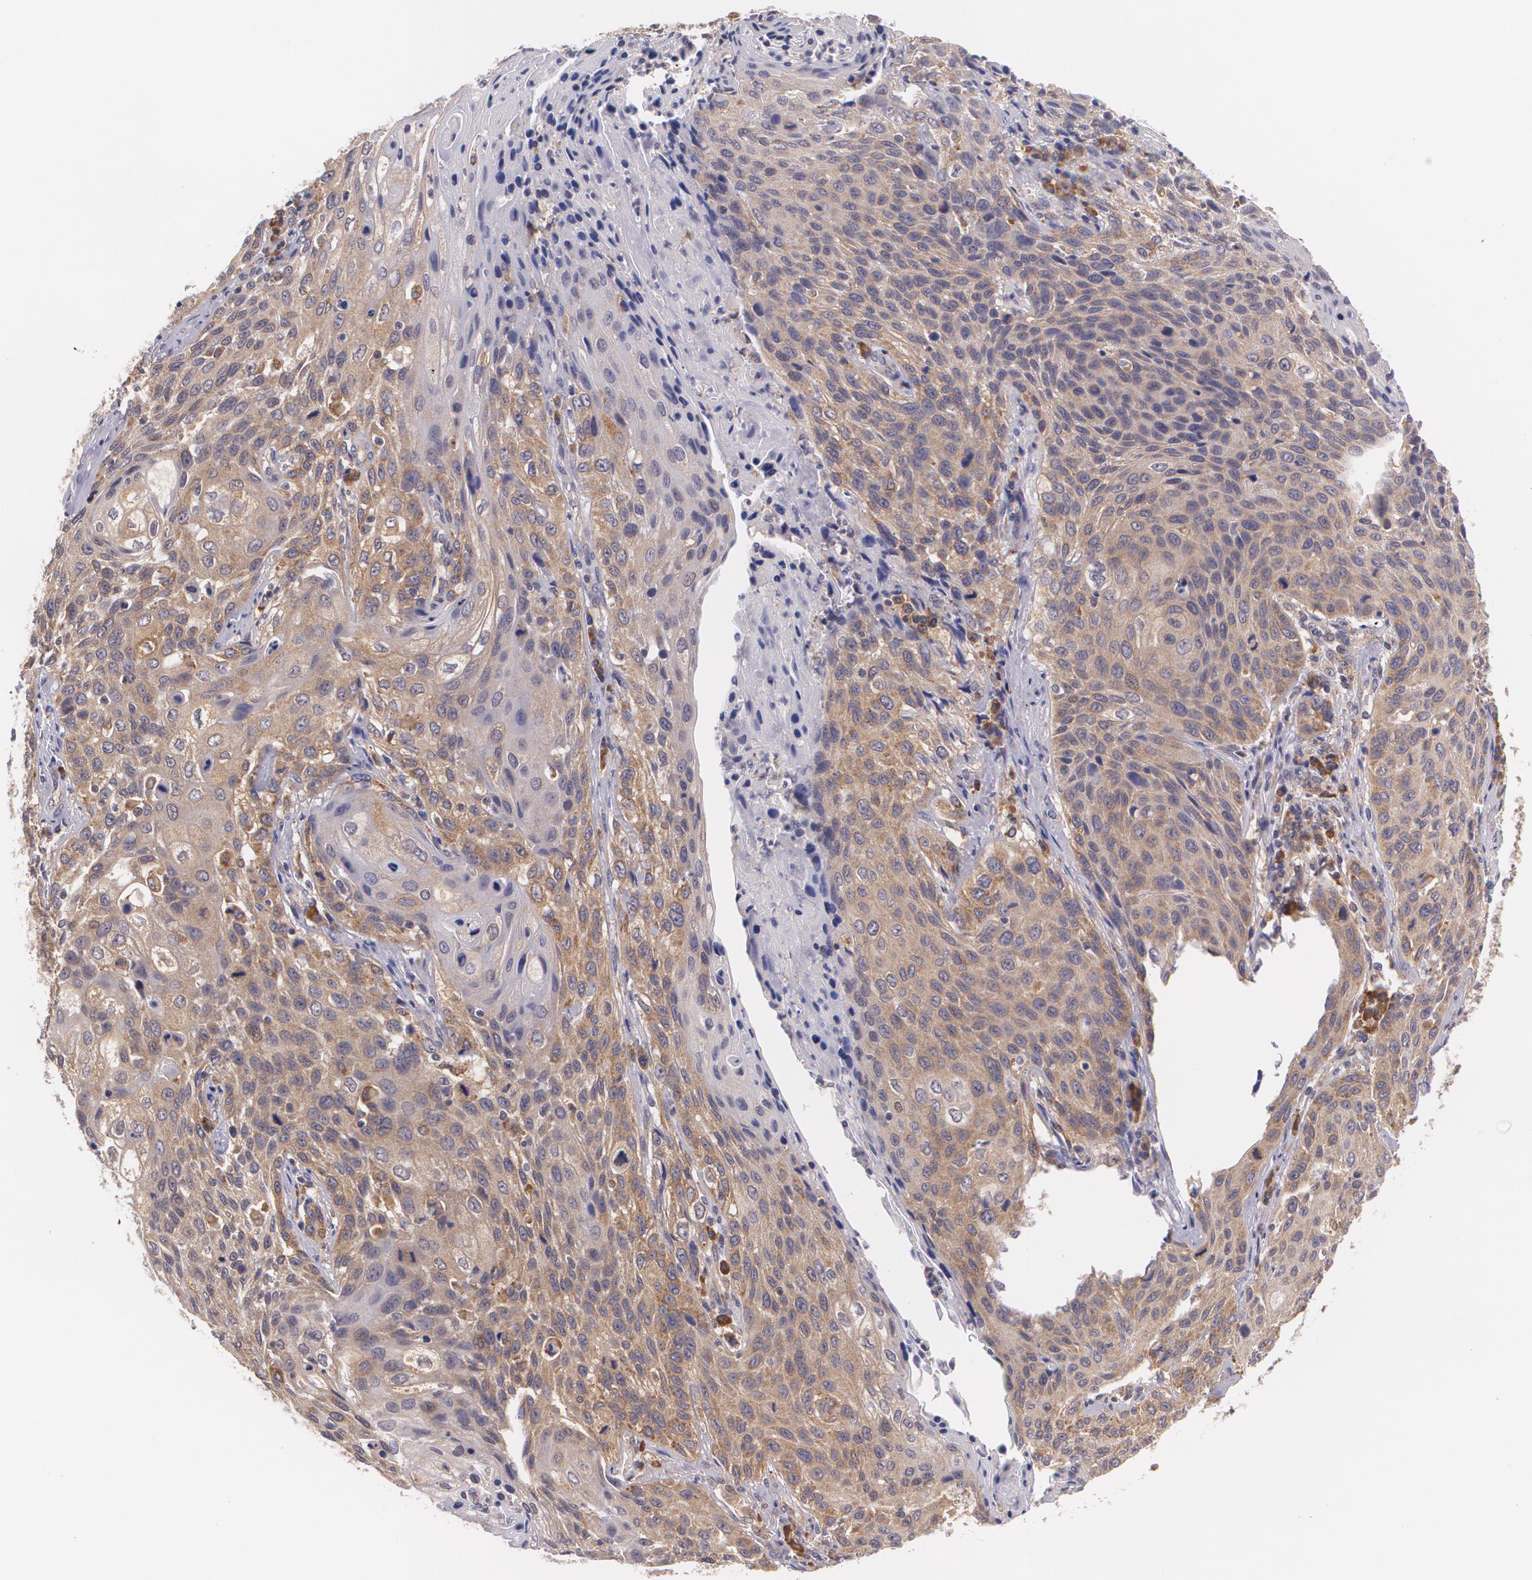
{"staining": {"intensity": "moderate", "quantity": ">75%", "location": "cytoplasmic/membranous"}, "tissue": "cervical cancer", "cell_type": "Tumor cells", "image_type": "cancer", "snomed": [{"axis": "morphology", "description": "Squamous cell carcinoma, NOS"}, {"axis": "topography", "description": "Cervix"}], "caption": "Tumor cells reveal medium levels of moderate cytoplasmic/membranous positivity in approximately >75% of cells in squamous cell carcinoma (cervical).", "gene": "CCL17", "patient": {"sex": "female", "age": 32}}